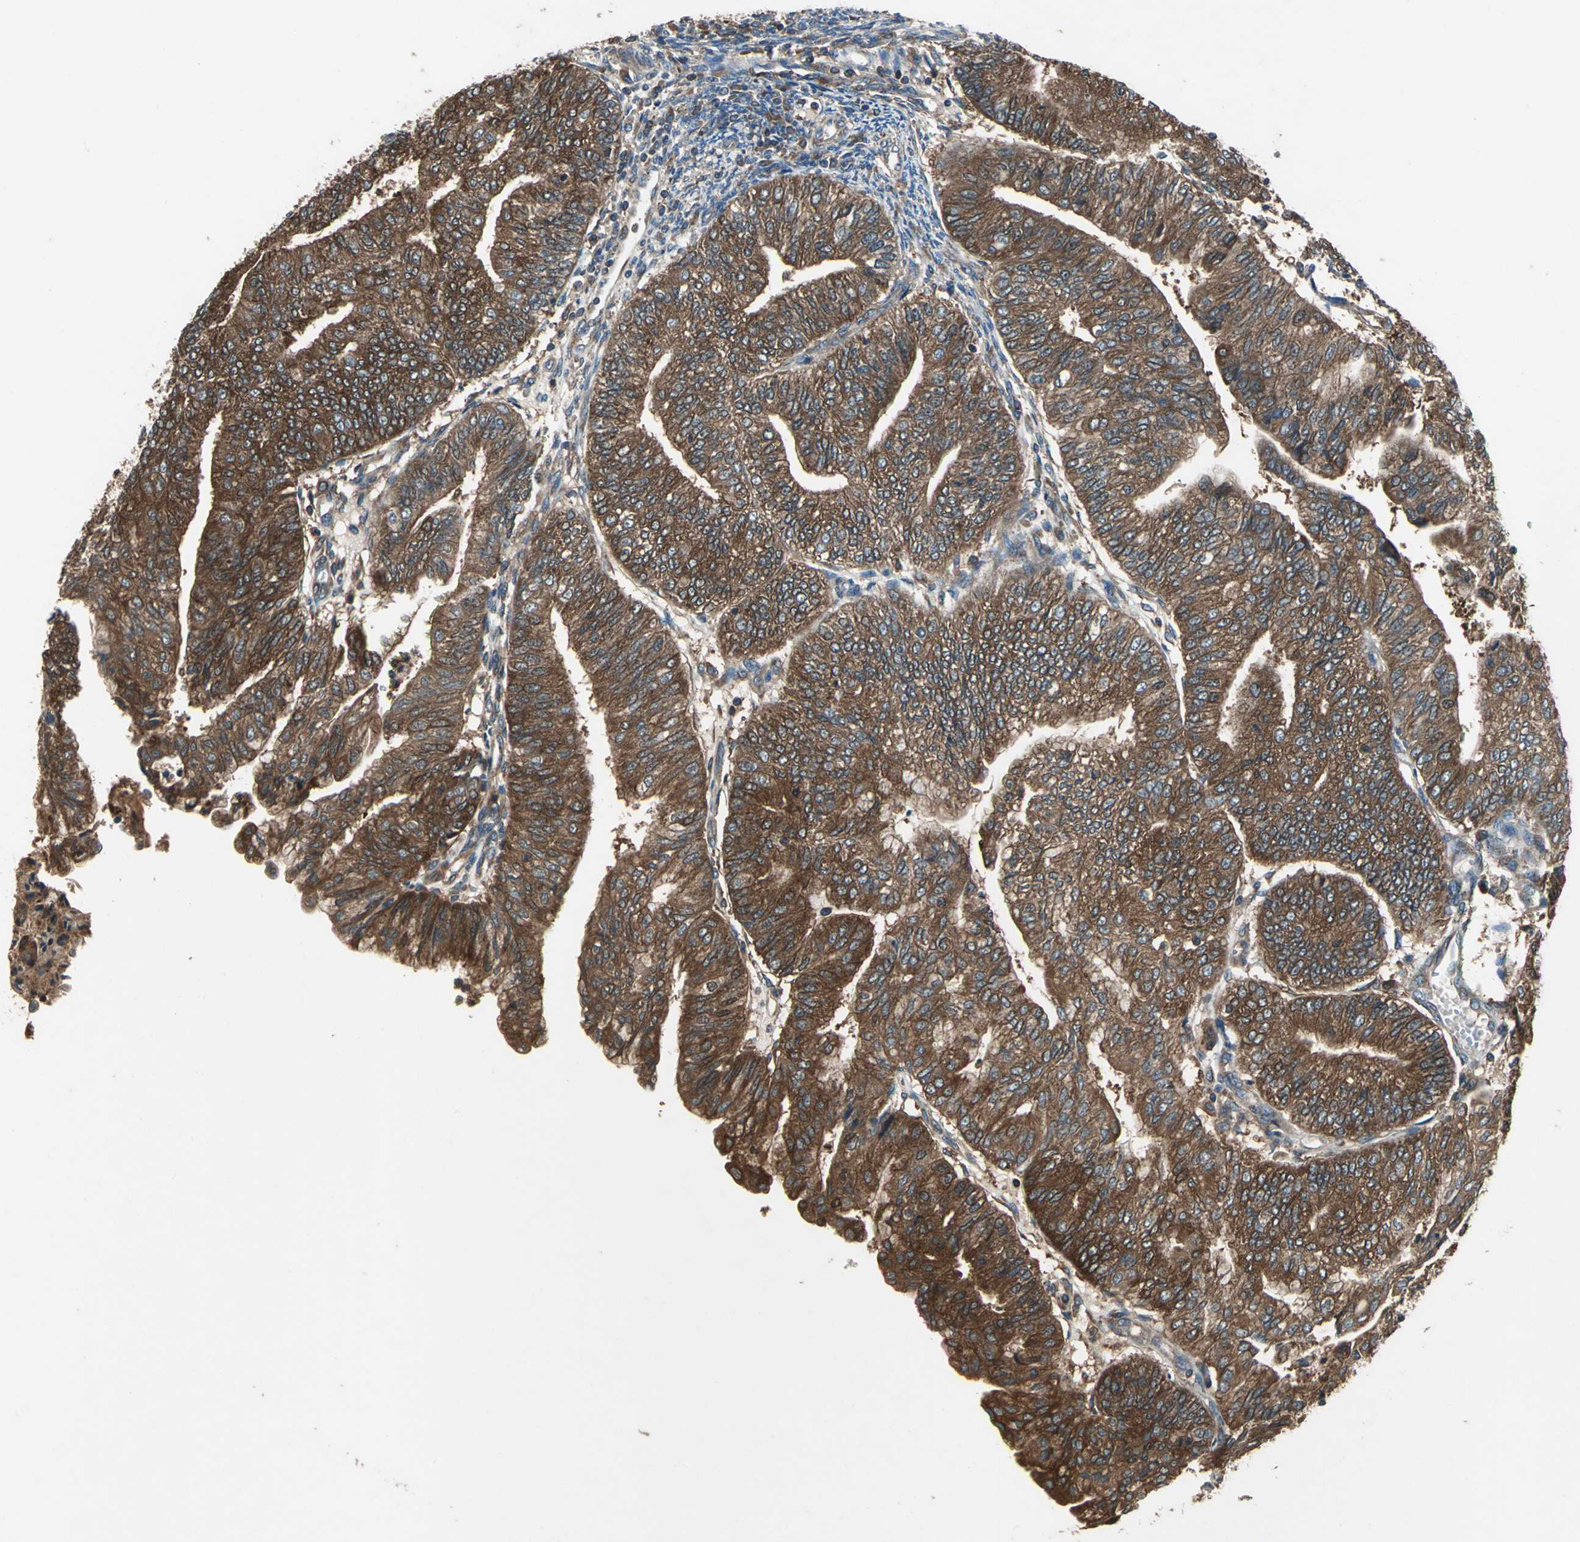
{"staining": {"intensity": "strong", "quantity": ">75%", "location": "cytoplasmic/membranous"}, "tissue": "endometrial cancer", "cell_type": "Tumor cells", "image_type": "cancer", "snomed": [{"axis": "morphology", "description": "Adenocarcinoma, NOS"}, {"axis": "topography", "description": "Endometrium"}], "caption": "Strong cytoplasmic/membranous expression for a protein is identified in approximately >75% of tumor cells of endometrial cancer (adenocarcinoma) using immunohistochemistry.", "gene": "CAPN1", "patient": {"sex": "female", "age": 59}}